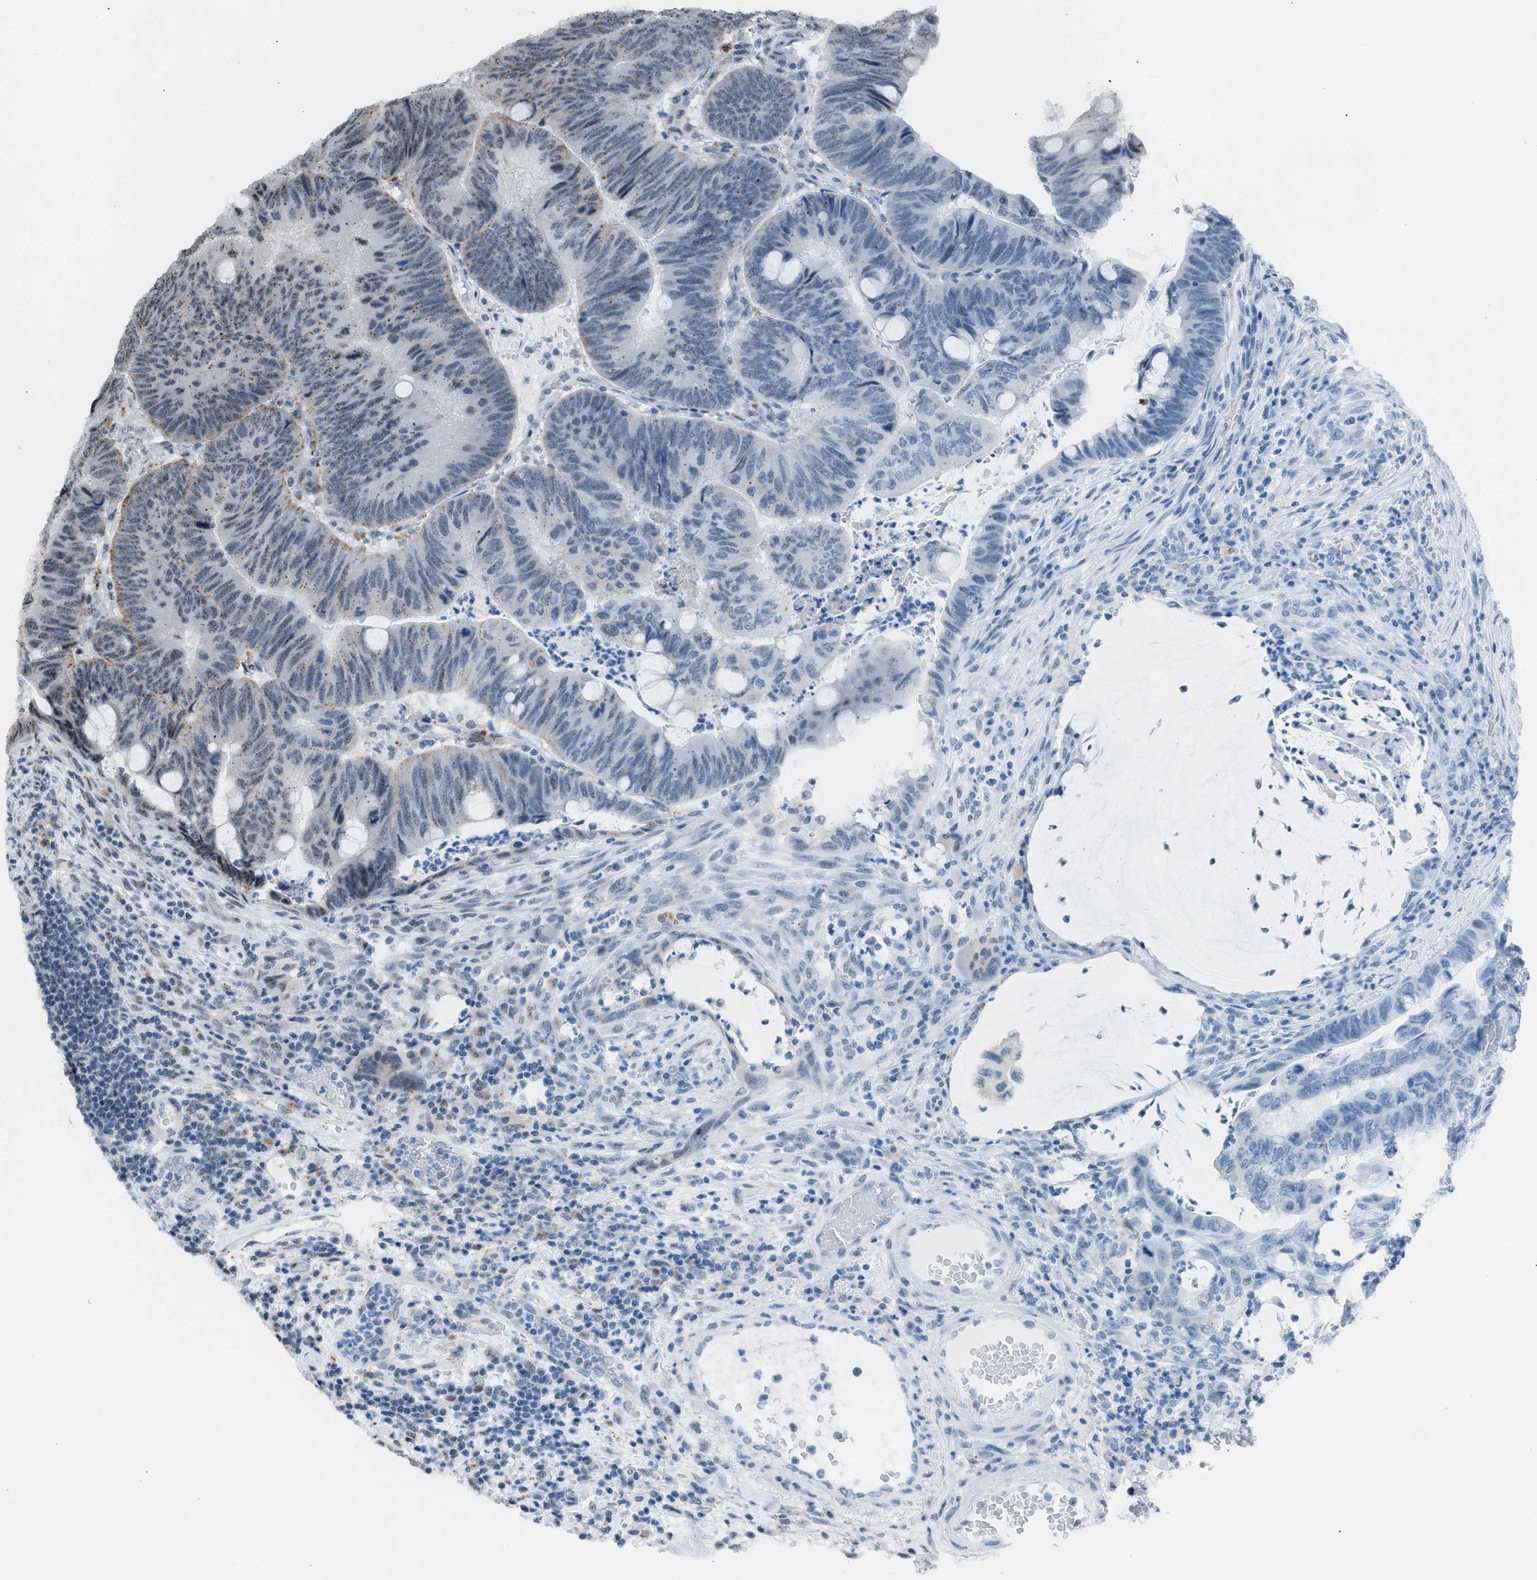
{"staining": {"intensity": "weak", "quantity": "25%-75%", "location": "cytoplasmic/membranous,nuclear"}, "tissue": "colorectal cancer", "cell_type": "Tumor cells", "image_type": "cancer", "snomed": [{"axis": "morphology", "description": "Normal tissue, NOS"}, {"axis": "morphology", "description": "Adenocarcinoma, NOS"}, {"axis": "topography", "description": "Rectum"}, {"axis": "topography", "description": "Peripheral nerve tissue"}], "caption": "This photomicrograph reveals immunohistochemistry (IHC) staining of colorectal adenocarcinoma, with low weak cytoplasmic/membranous and nuclear expression in approximately 25%-75% of tumor cells.", "gene": "CENPP", "patient": {"sex": "male", "age": 92}}